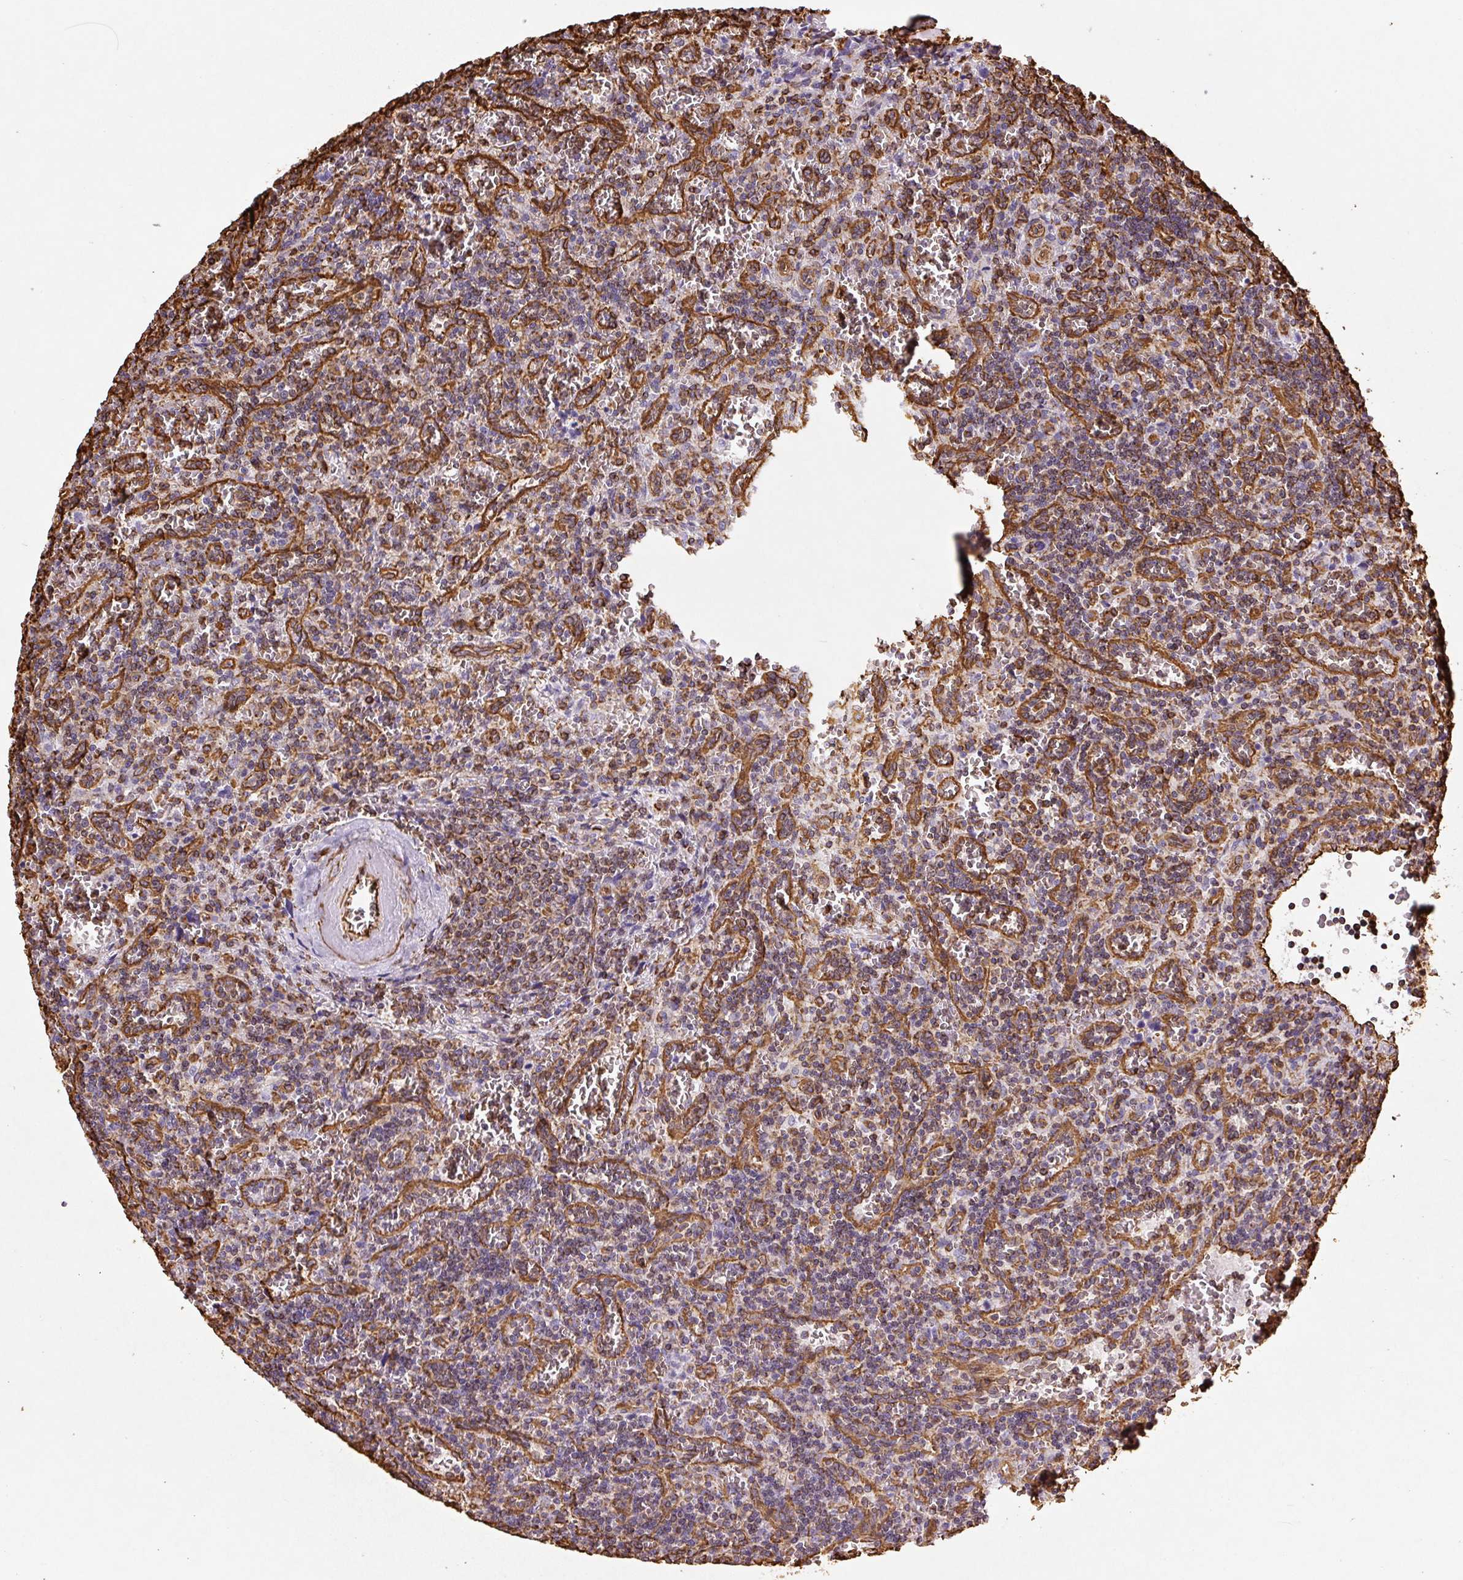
{"staining": {"intensity": "moderate", "quantity": "<25%", "location": "cytoplasmic/membranous"}, "tissue": "lymphoma", "cell_type": "Tumor cells", "image_type": "cancer", "snomed": [{"axis": "morphology", "description": "Malignant lymphoma, non-Hodgkin's type, Low grade"}, {"axis": "topography", "description": "Spleen"}], "caption": "Tumor cells display moderate cytoplasmic/membranous expression in approximately <25% of cells in malignant lymphoma, non-Hodgkin's type (low-grade). (DAB IHC, brown staining for protein, blue staining for nuclei).", "gene": "VIM", "patient": {"sex": "male", "age": 73}}